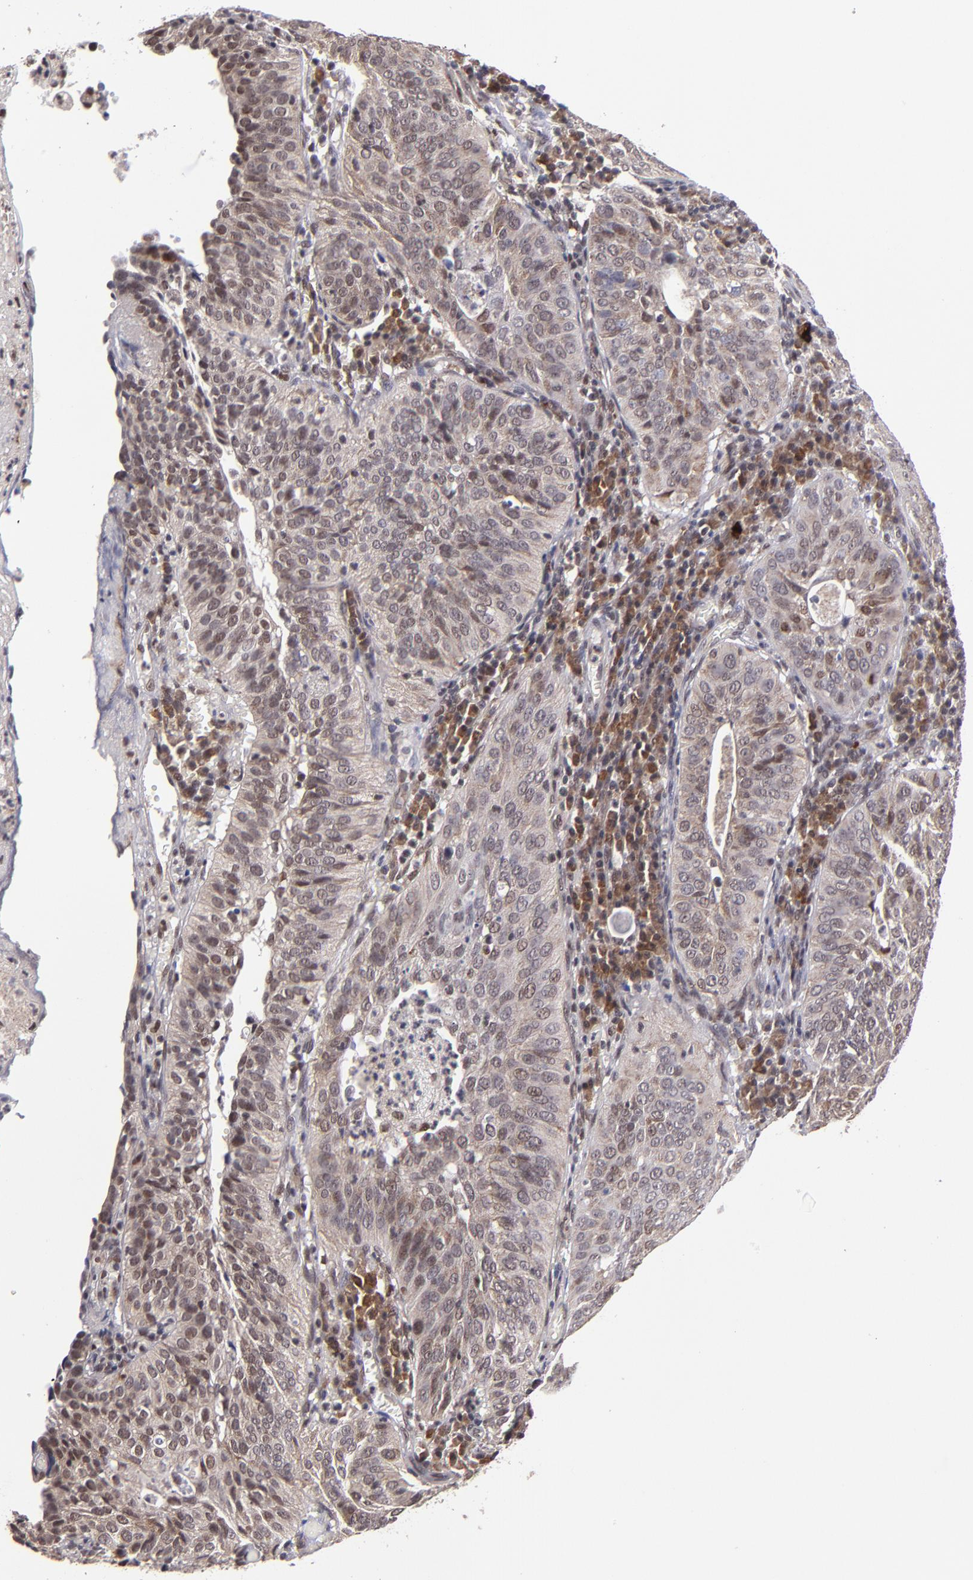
{"staining": {"intensity": "moderate", "quantity": ">75%", "location": "nuclear"}, "tissue": "cervical cancer", "cell_type": "Tumor cells", "image_type": "cancer", "snomed": [{"axis": "morphology", "description": "Squamous cell carcinoma, NOS"}, {"axis": "topography", "description": "Cervix"}], "caption": "Brown immunohistochemical staining in human cervical squamous cell carcinoma shows moderate nuclear positivity in approximately >75% of tumor cells. The staining was performed using DAB (3,3'-diaminobenzidine), with brown indicating positive protein expression. Nuclei are stained blue with hematoxylin.", "gene": "EP300", "patient": {"sex": "female", "age": 39}}